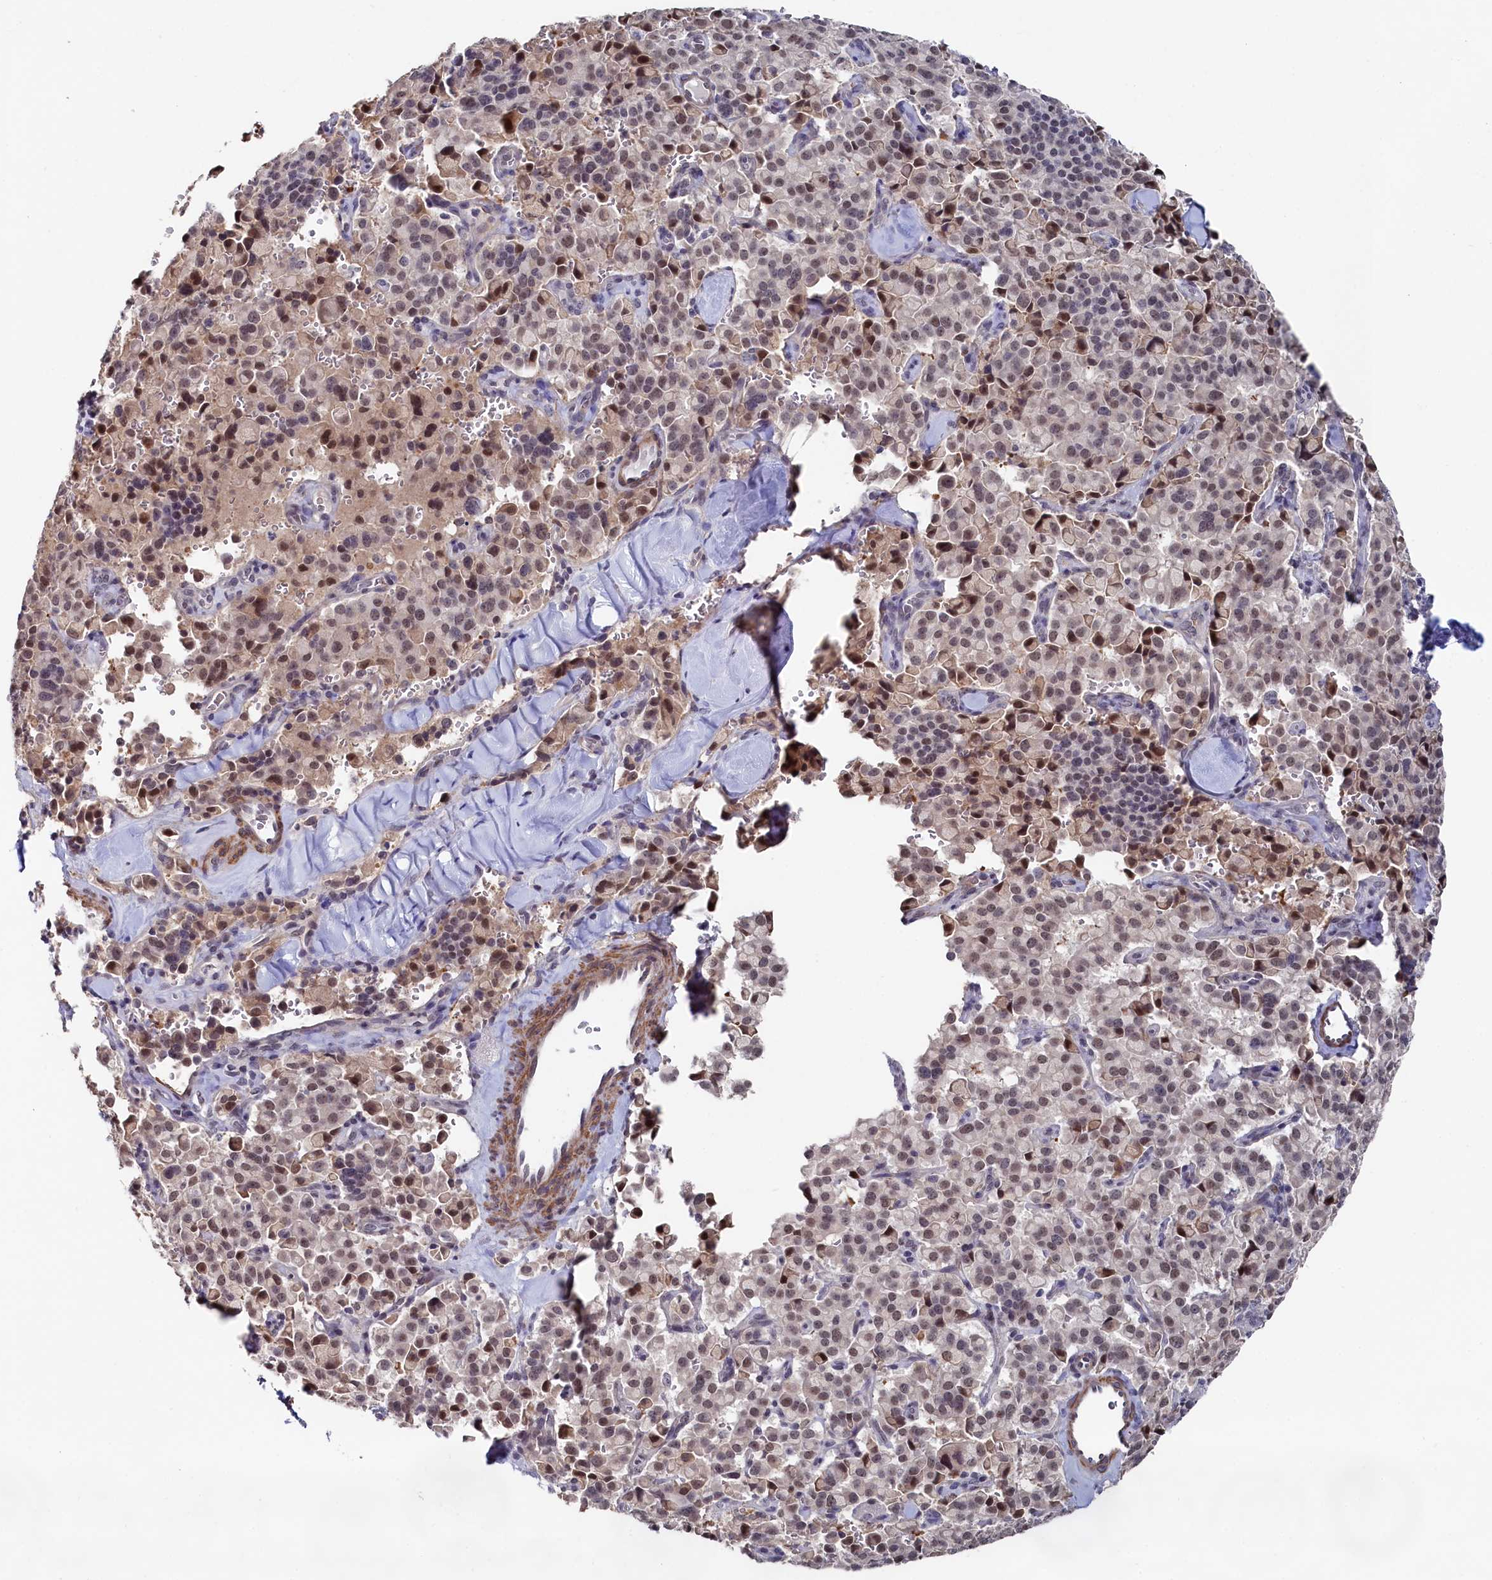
{"staining": {"intensity": "moderate", "quantity": ">75%", "location": "nuclear"}, "tissue": "pancreatic cancer", "cell_type": "Tumor cells", "image_type": "cancer", "snomed": [{"axis": "morphology", "description": "Adenocarcinoma, NOS"}, {"axis": "topography", "description": "Pancreas"}], "caption": "Adenocarcinoma (pancreatic) stained with DAB (3,3'-diaminobenzidine) immunohistochemistry reveals medium levels of moderate nuclear staining in approximately >75% of tumor cells.", "gene": "TIGD4", "patient": {"sex": "male", "age": 65}}